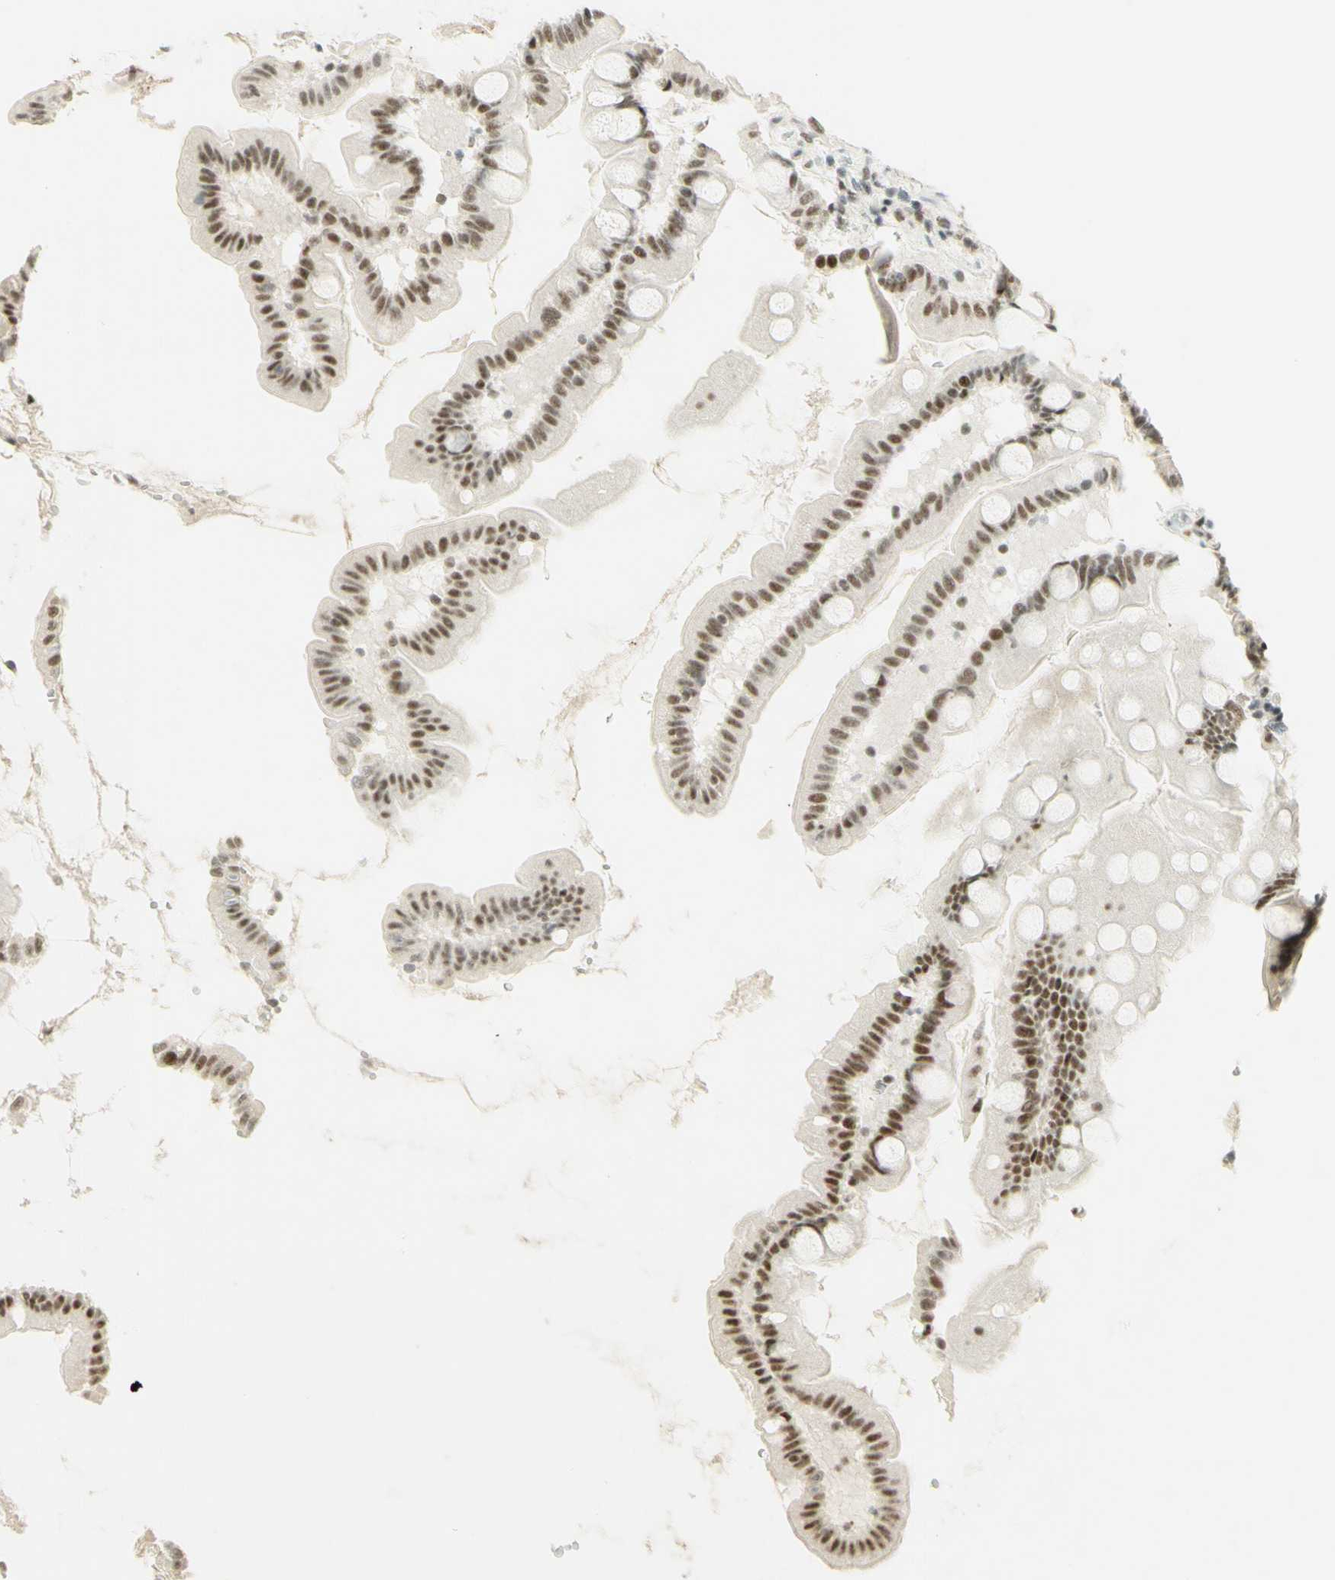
{"staining": {"intensity": "moderate", "quantity": ">75%", "location": "nuclear"}, "tissue": "small intestine", "cell_type": "Glandular cells", "image_type": "normal", "snomed": [{"axis": "morphology", "description": "Normal tissue, NOS"}, {"axis": "topography", "description": "Small intestine"}], "caption": "Small intestine stained with immunohistochemistry exhibits moderate nuclear positivity in about >75% of glandular cells. The protein is shown in brown color, while the nuclei are stained blue.", "gene": "PMS2", "patient": {"sex": "female", "age": 56}}